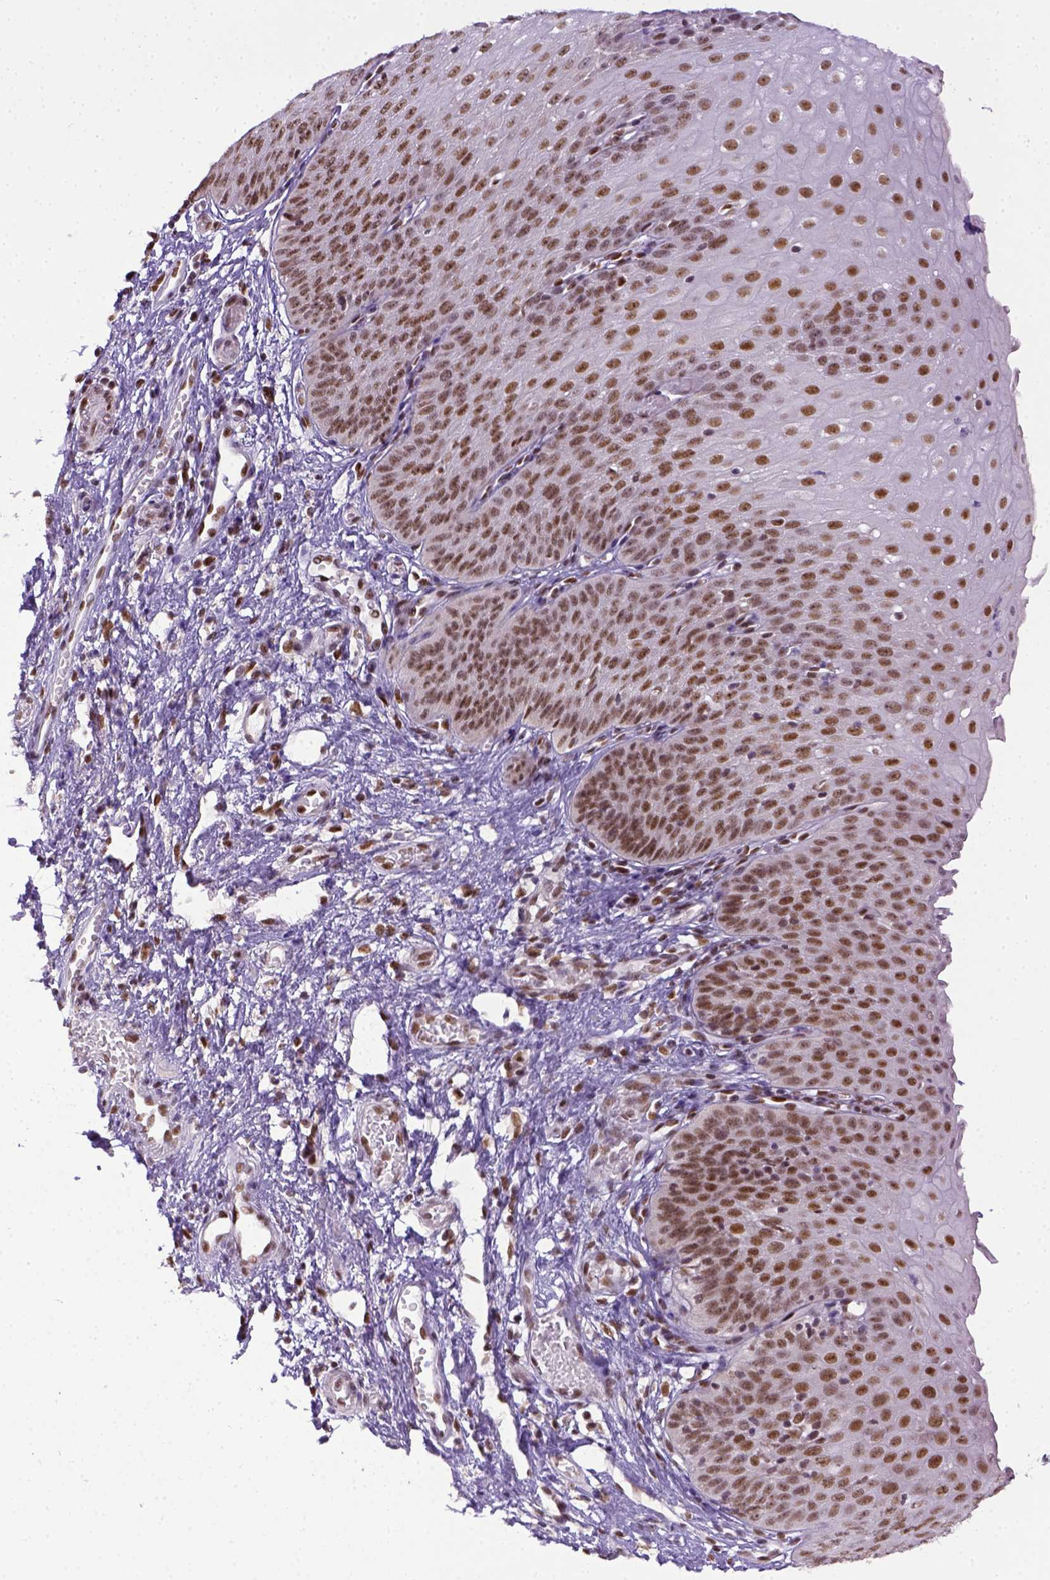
{"staining": {"intensity": "moderate", "quantity": ">75%", "location": "nuclear"}, "tissue": "esophagus", "cell_type": "Squamous epithelial cells", "image_type": "normal", "snomed": [{"axis": "morphology", "description": "Normal tissue, NOS"}, {"axis": "topography", "description": "Esophagus"}], "caption": "Squamous epithelial cells show medium levels of moderate nuclear staining in about >75% of cells in benign esophagus.", "gene": "ERCC1", "patient": {"sex": "male", "age": 71}}